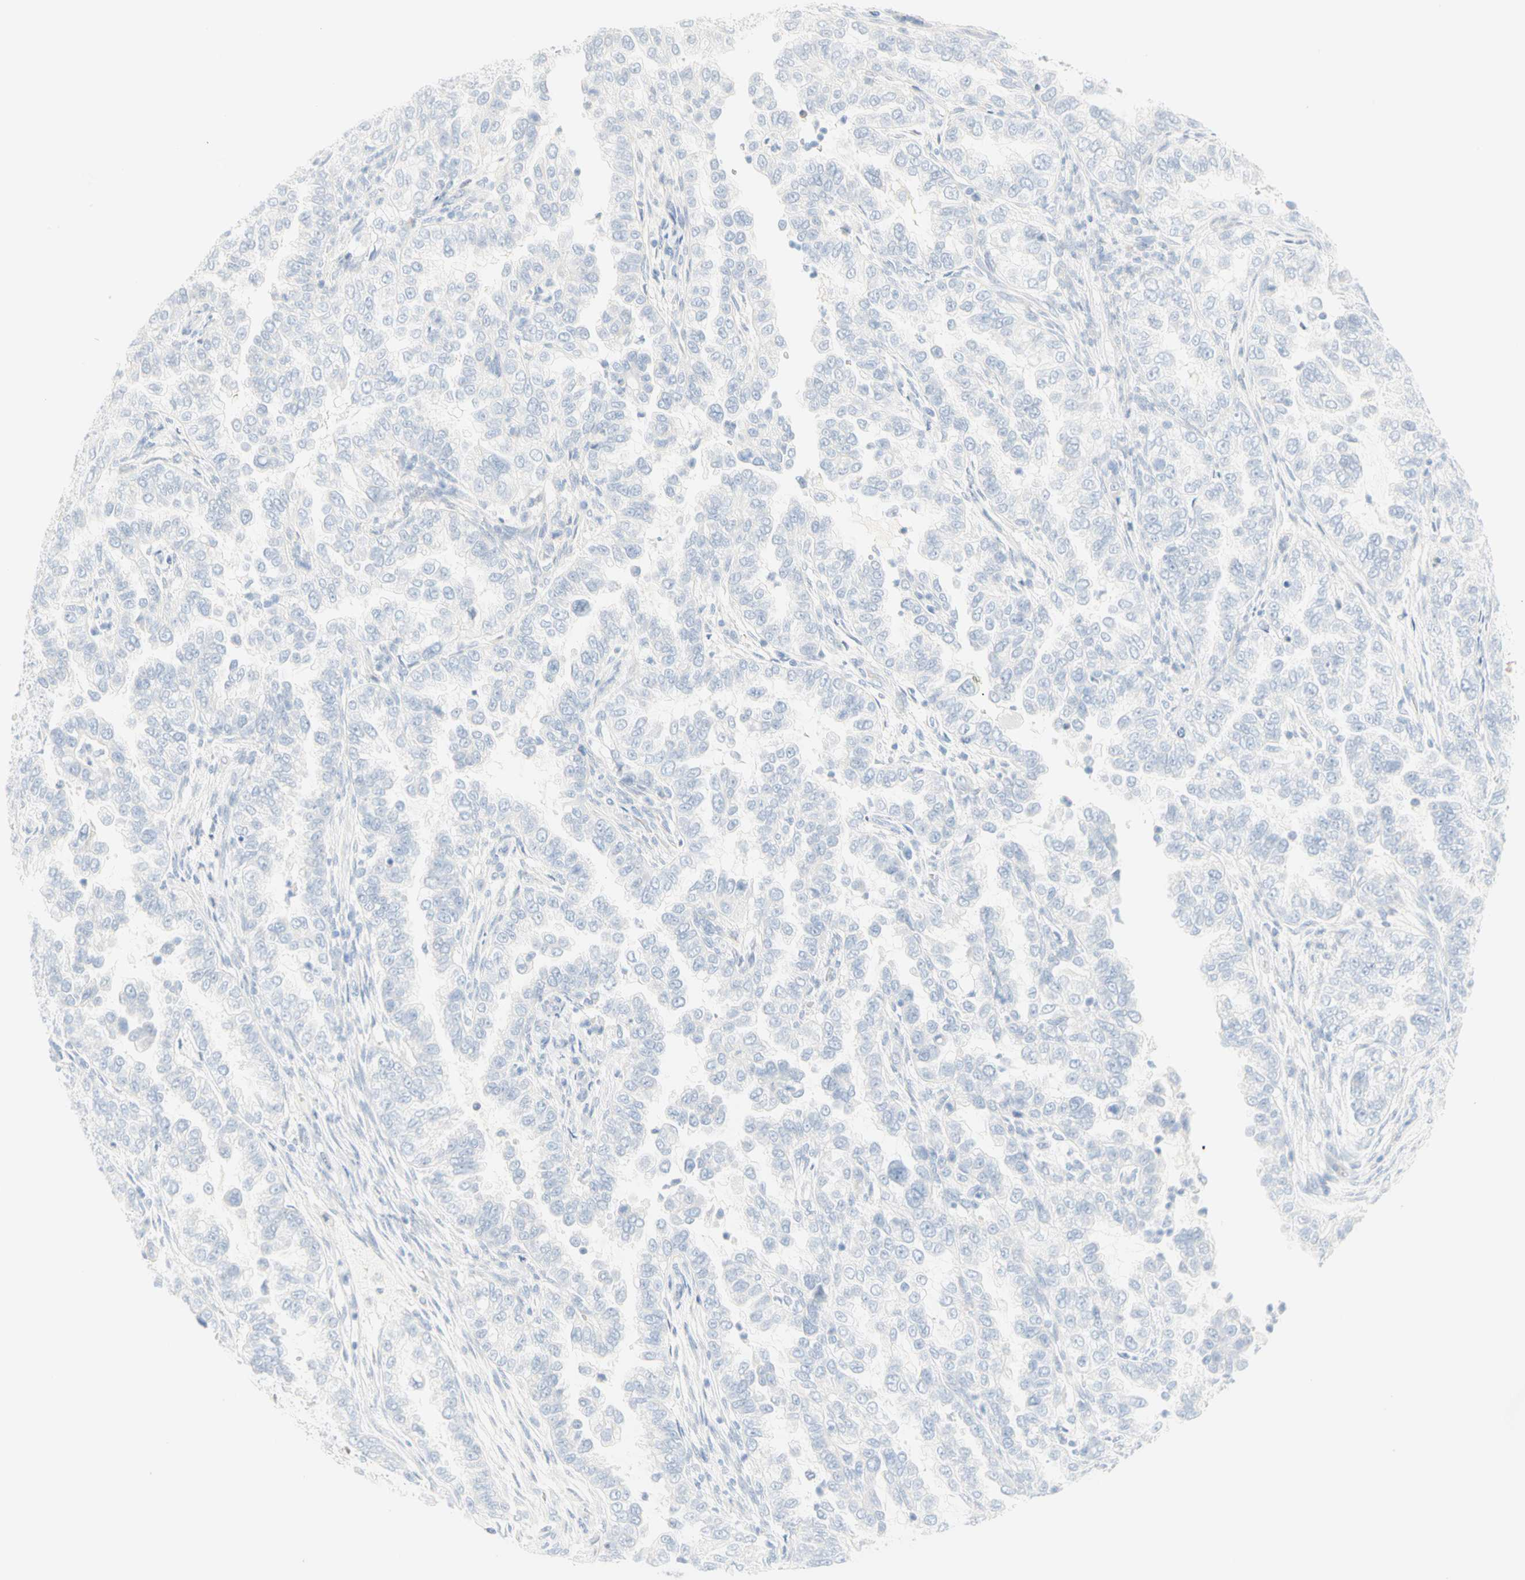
{"staining": {"intensity": "negative", "quantity": "none", "location": "none"}, "tissue": "endometrial cancer", "cell_type": "Tumor cells", "image_type": "cancer", "snomed": [{"axis": "morphology", "description": "Adenocarcinoma, NOS"}, {"axis": "topography", "description": "Endometrium"}], "caption": "DAB immunohistochemical staining of endometrial cancer demonstrates no significant positivity in tumor cells.", "gene": "SELENBP1", "patient": {"sex": "female", "age": 85}}